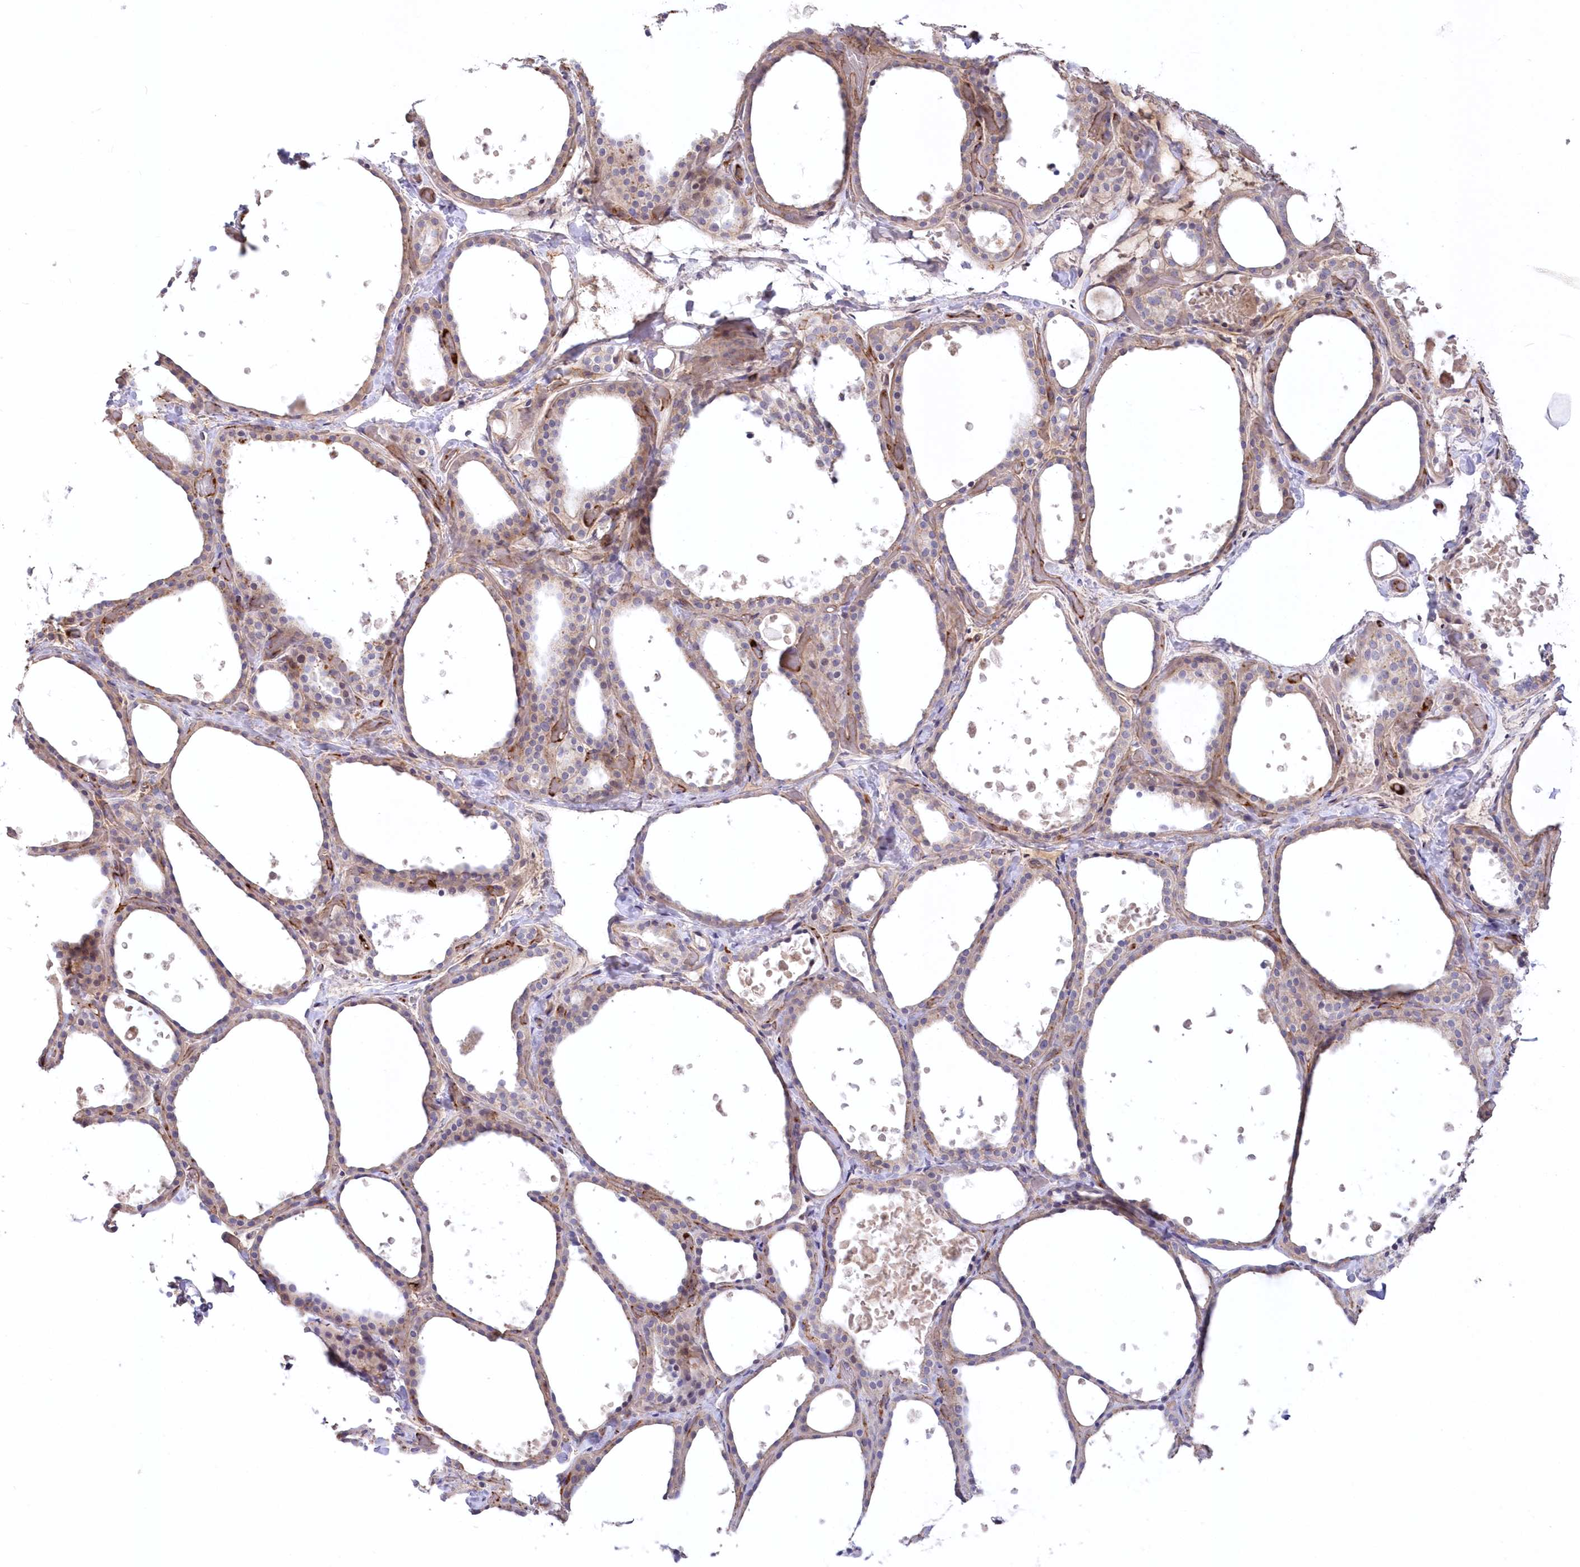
{"staining": {"intensity": "weak", "quantity": "25%-75%", "location": "cytoplasmic/membranous"}, "tissue": "thyroid gland", "cell_type": "Glandular cells", "image_type": "normal", "snomed": [{"axis": "morphology", "description": "Normal tissue, NOS"}, {"axis": "topography", "description": "Thyroid gland"}], "caption": "Glandular cells reveal low levels of weak cytoplasmic/membranous staining in approximately 25%-75% of cells in normal human thyroid gland. Using DAB (brown) and hematoxylin (blue) stains, captured at high magnification using brightfield microscopy.", "gene": "WBP1L", "patient": {"sex": "female", "age": 44}}